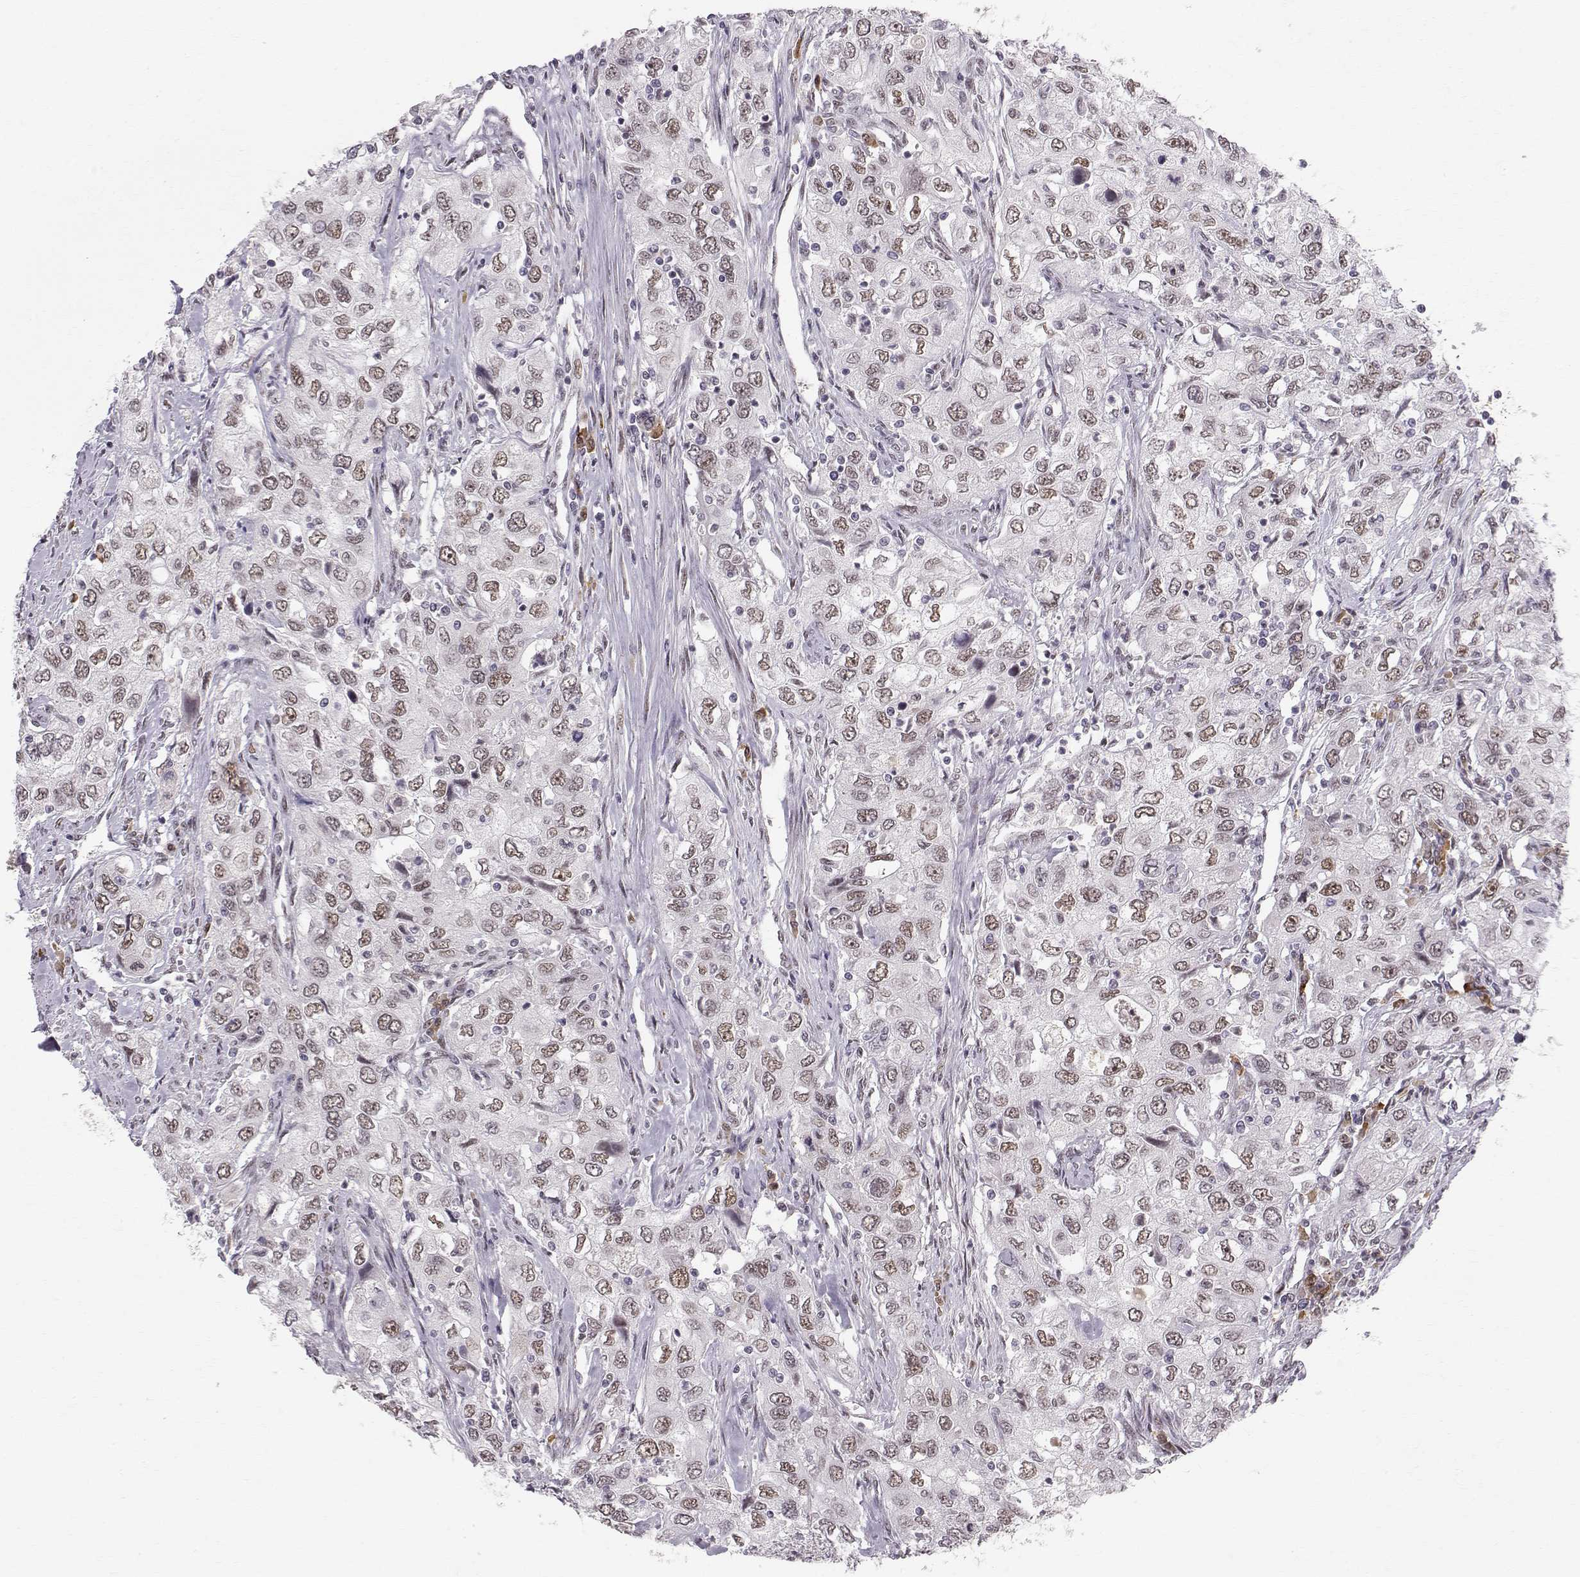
{"staining": {"intensity": "weak", "quantity": "25%-75%", "location": "nuclear"}, "tissue": "urothelial cancer", "cell_type": "Tumor cells", "image_type": "cancer", "snomed": [{"axis": "morphology", "description": "Urothelial carcinoma, High grade"}, {"axis": "topography", "description": "Urinary bladder"}], "caption": "Immunohistochemical staining of human urothelial carcinoma (high-grade) exhibits weak nuclear protein expression in about 25%-75% of tumor cells.", "gene": "RPP38", "patient": {"sex": "male", "age": 76}}